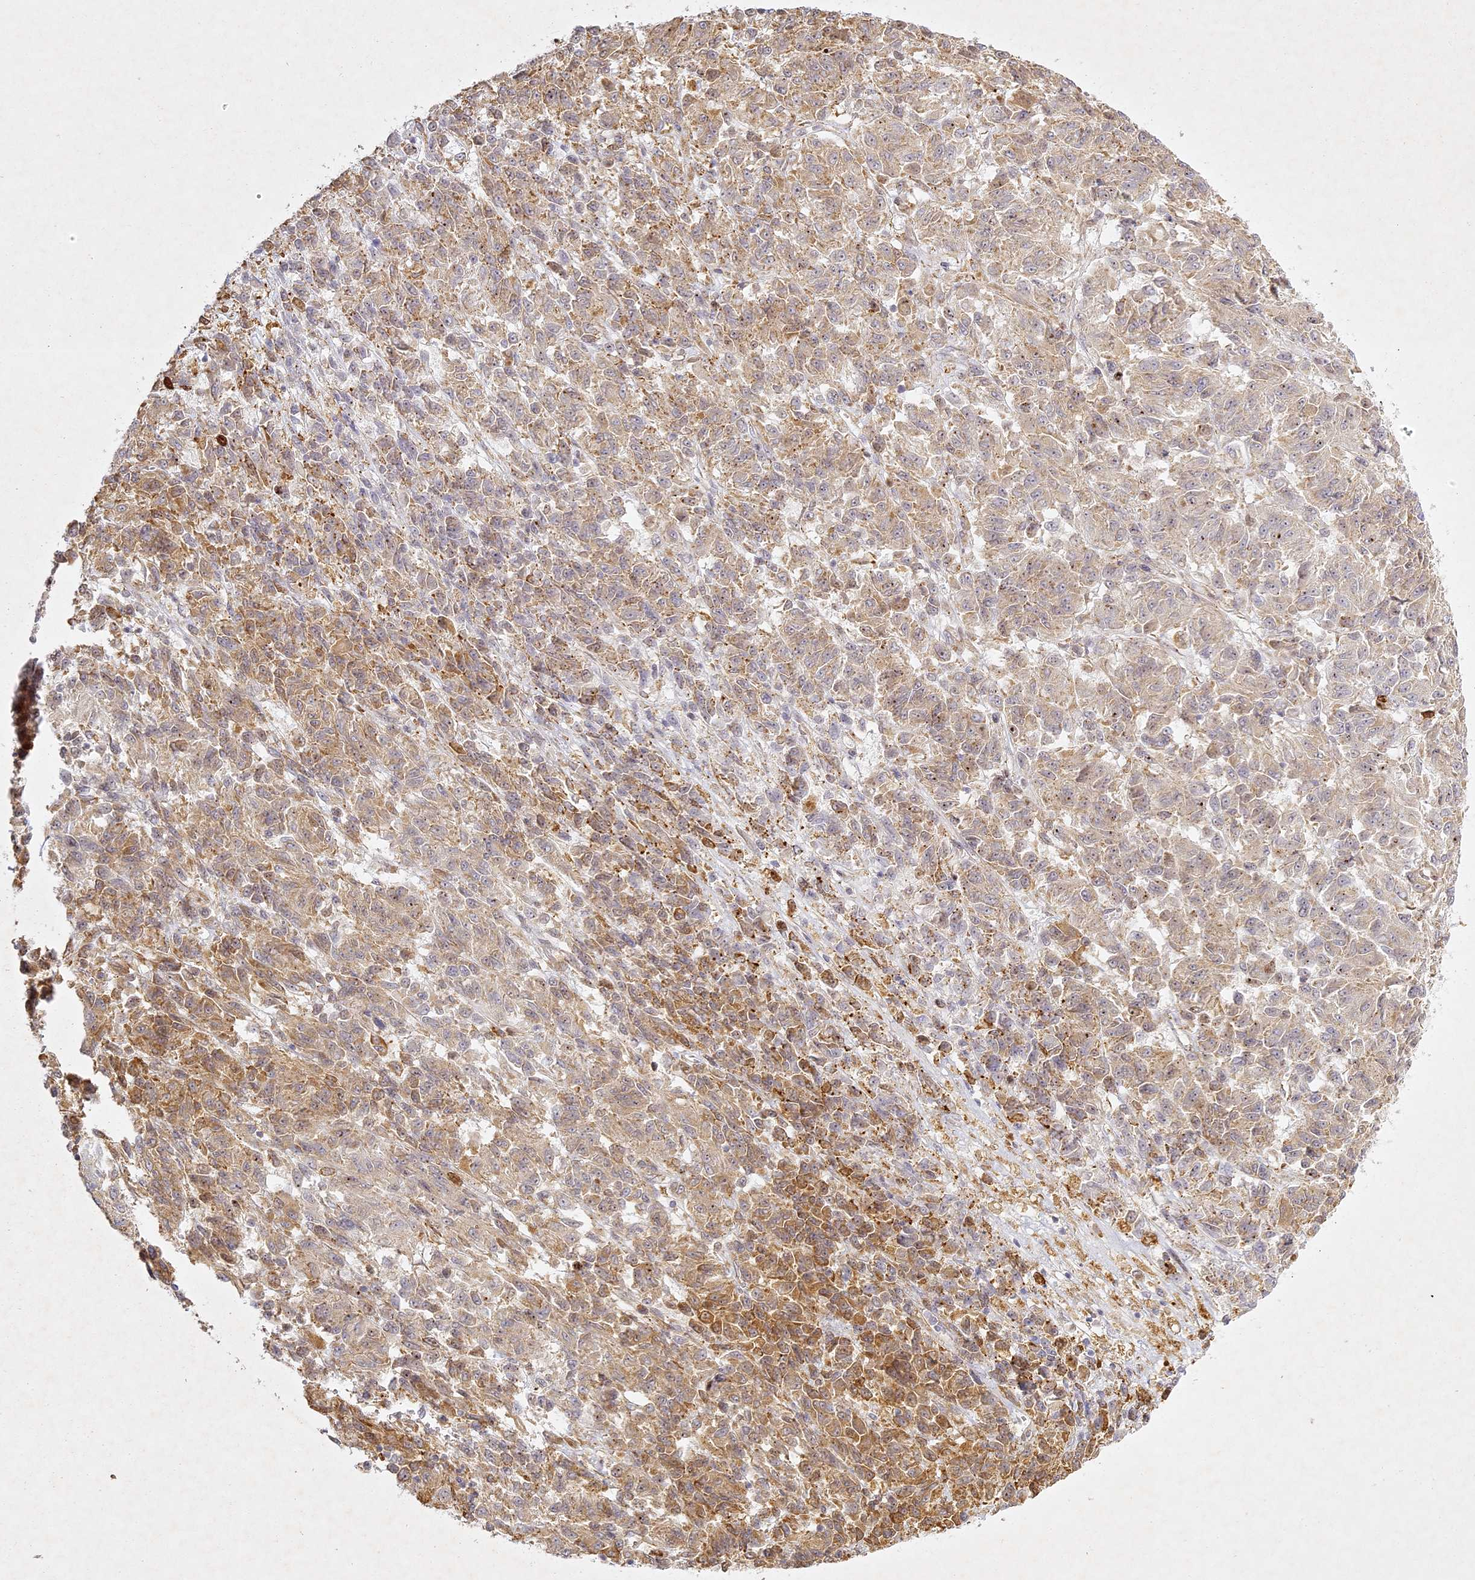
{"staining": {"intensity": "moderate", "quantity": "25%-75%", "location": "cytoplasmic/membranous"}, "tissue": "melanoma", "cell_type": "Tumor cells", "image_type": "cancer", "snomed": [{"axis": "morphology", "description": "Malignant melanoma, Metastatic site"}, {"axis": "topography", "description": "Lung"}], "caption": "A histopathology image of human melanoma stained for a protein exhibits moderate cytoplasmic/membranous brown staining in tumor cells.", "gene": "SLC30A5", "patient": {"sex": "male", "age": 64}}